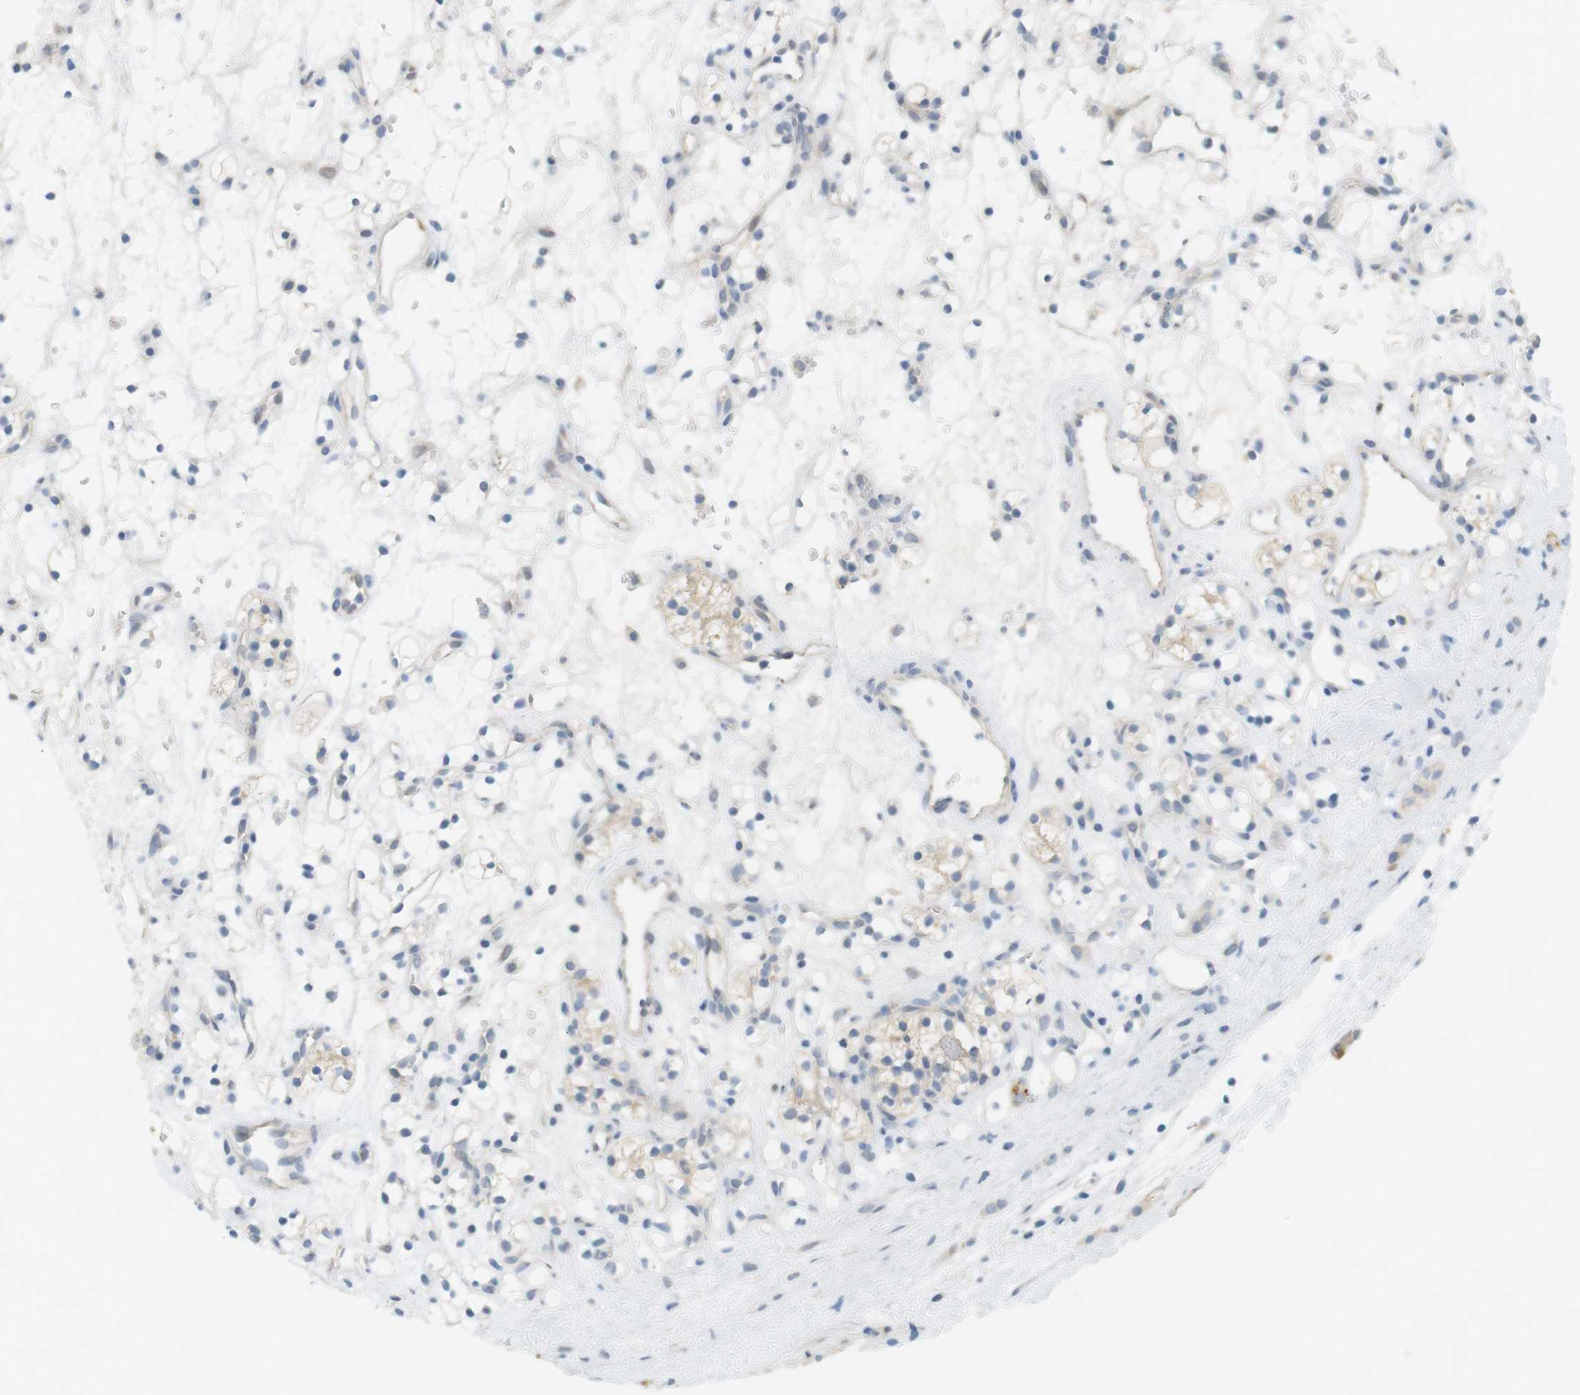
{"staining": {"intensity": "weak", "quantity": "<25%", "location": "cytoplasmic/membranous"}, "tissue": "renal cancer", "cell_type": "Tumor cells", "image_type": "cancer", "snomed": [{"axis": "morphology", "description": "Adenocarcinoma, NOS"}, {"axis": "topography", "description": "Kidney"}], "caption": "A photomicrograph of human renal cancer (adenocarcinoma) is negative for staining in tumor cells. Nuclei are stained in blue.", "gene": "CREB3L2", "patient": {"sex": "female", "age": 60}}